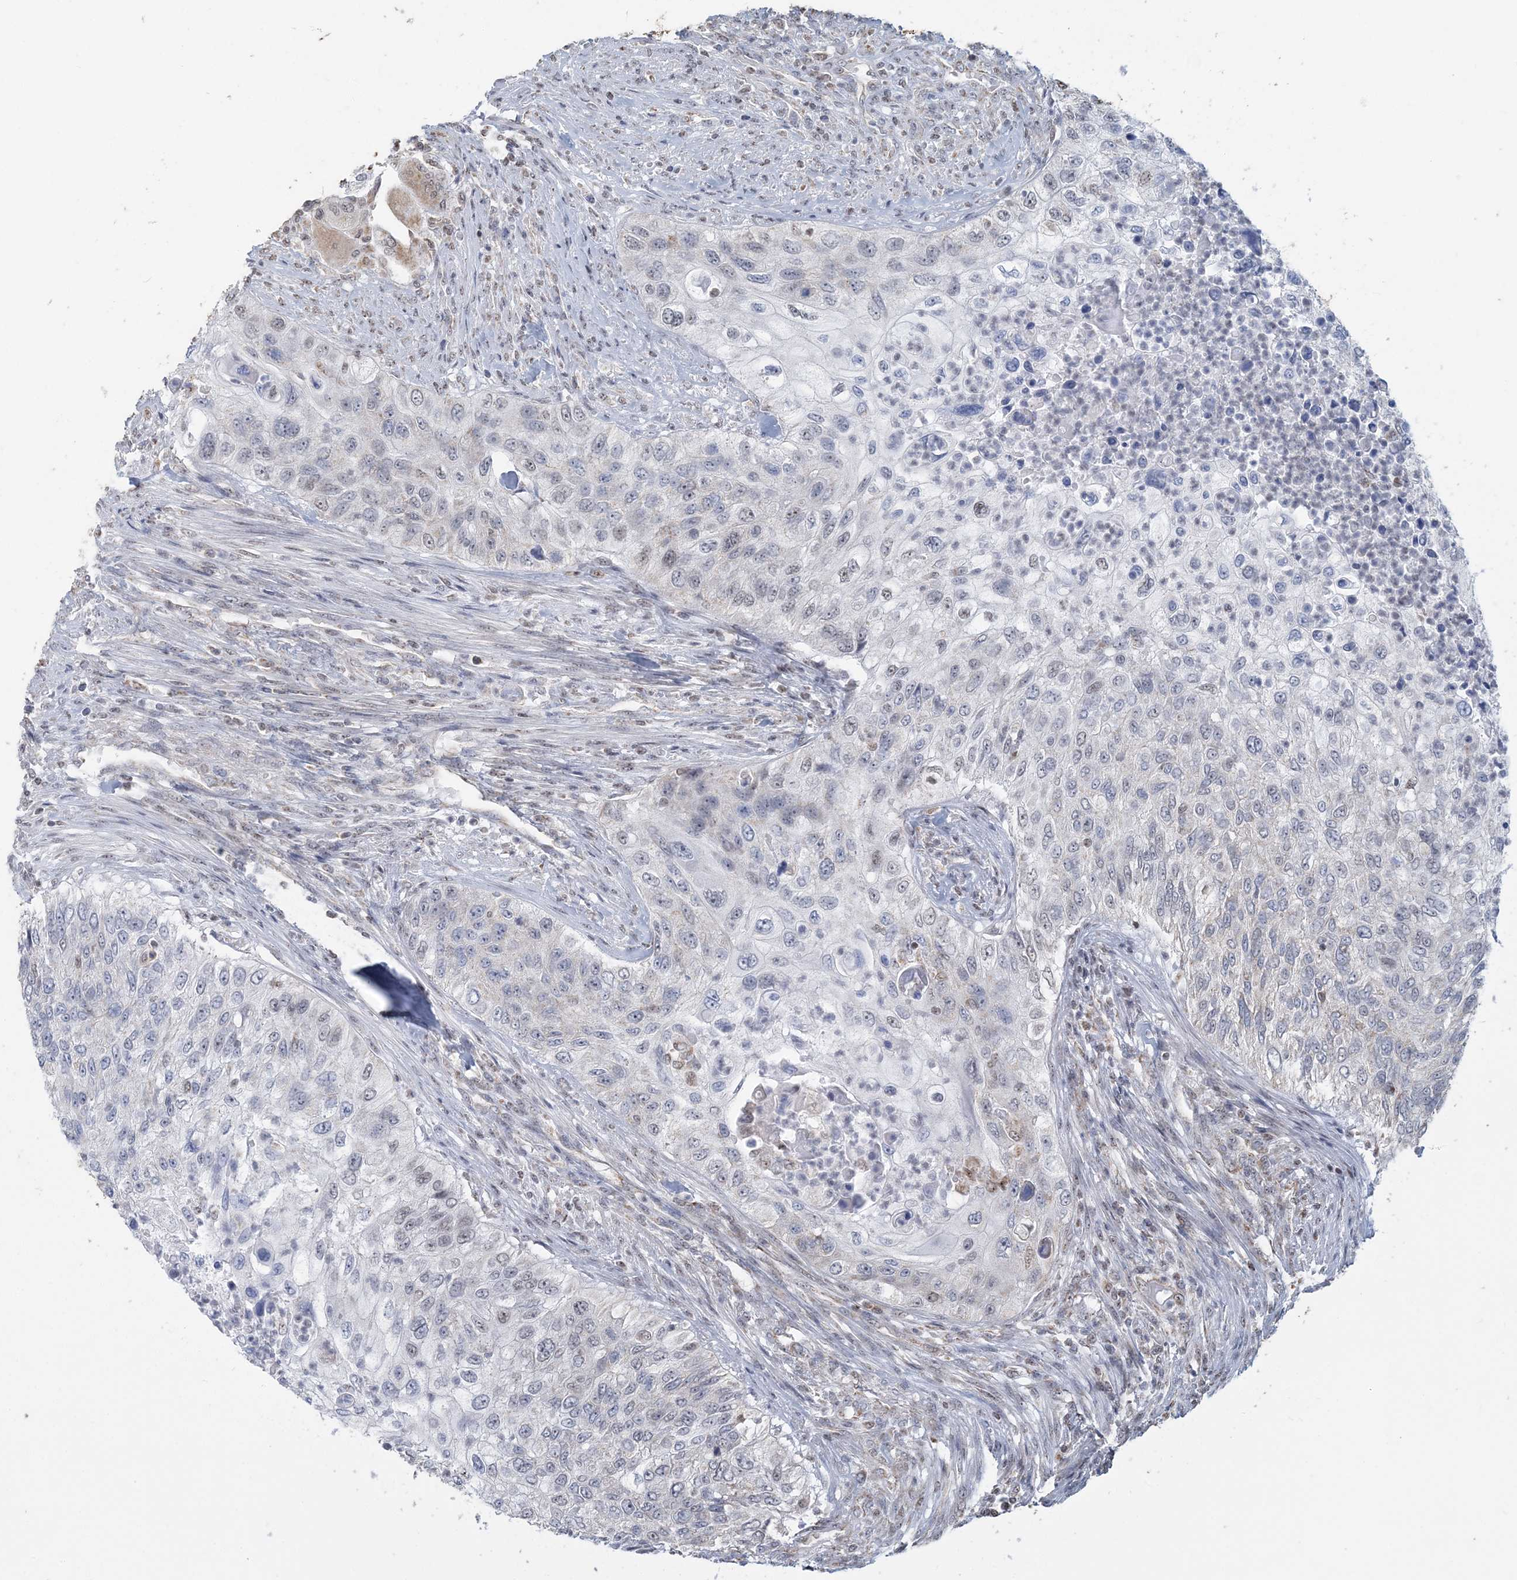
{"staining": {"intensity": "weak", "quantity": "<25%", "location": "nuclear"}, "tissue": "urothelial cancer", "cell_type": "Tumor cells", "image_type": "cancer", "snomed": [{"axis": "morphology", "description": "Urothelial carcinoma, High grade"}, {"axis": "topography", "description": "Urinary bladder"}], "caption": "This is an IHC histopathology image of human urothelial carcinoma (high-grade). There is no expression in tumor cells.", "gene": "SUCLG1", "patient": {"sex": "female", "age": 60}}